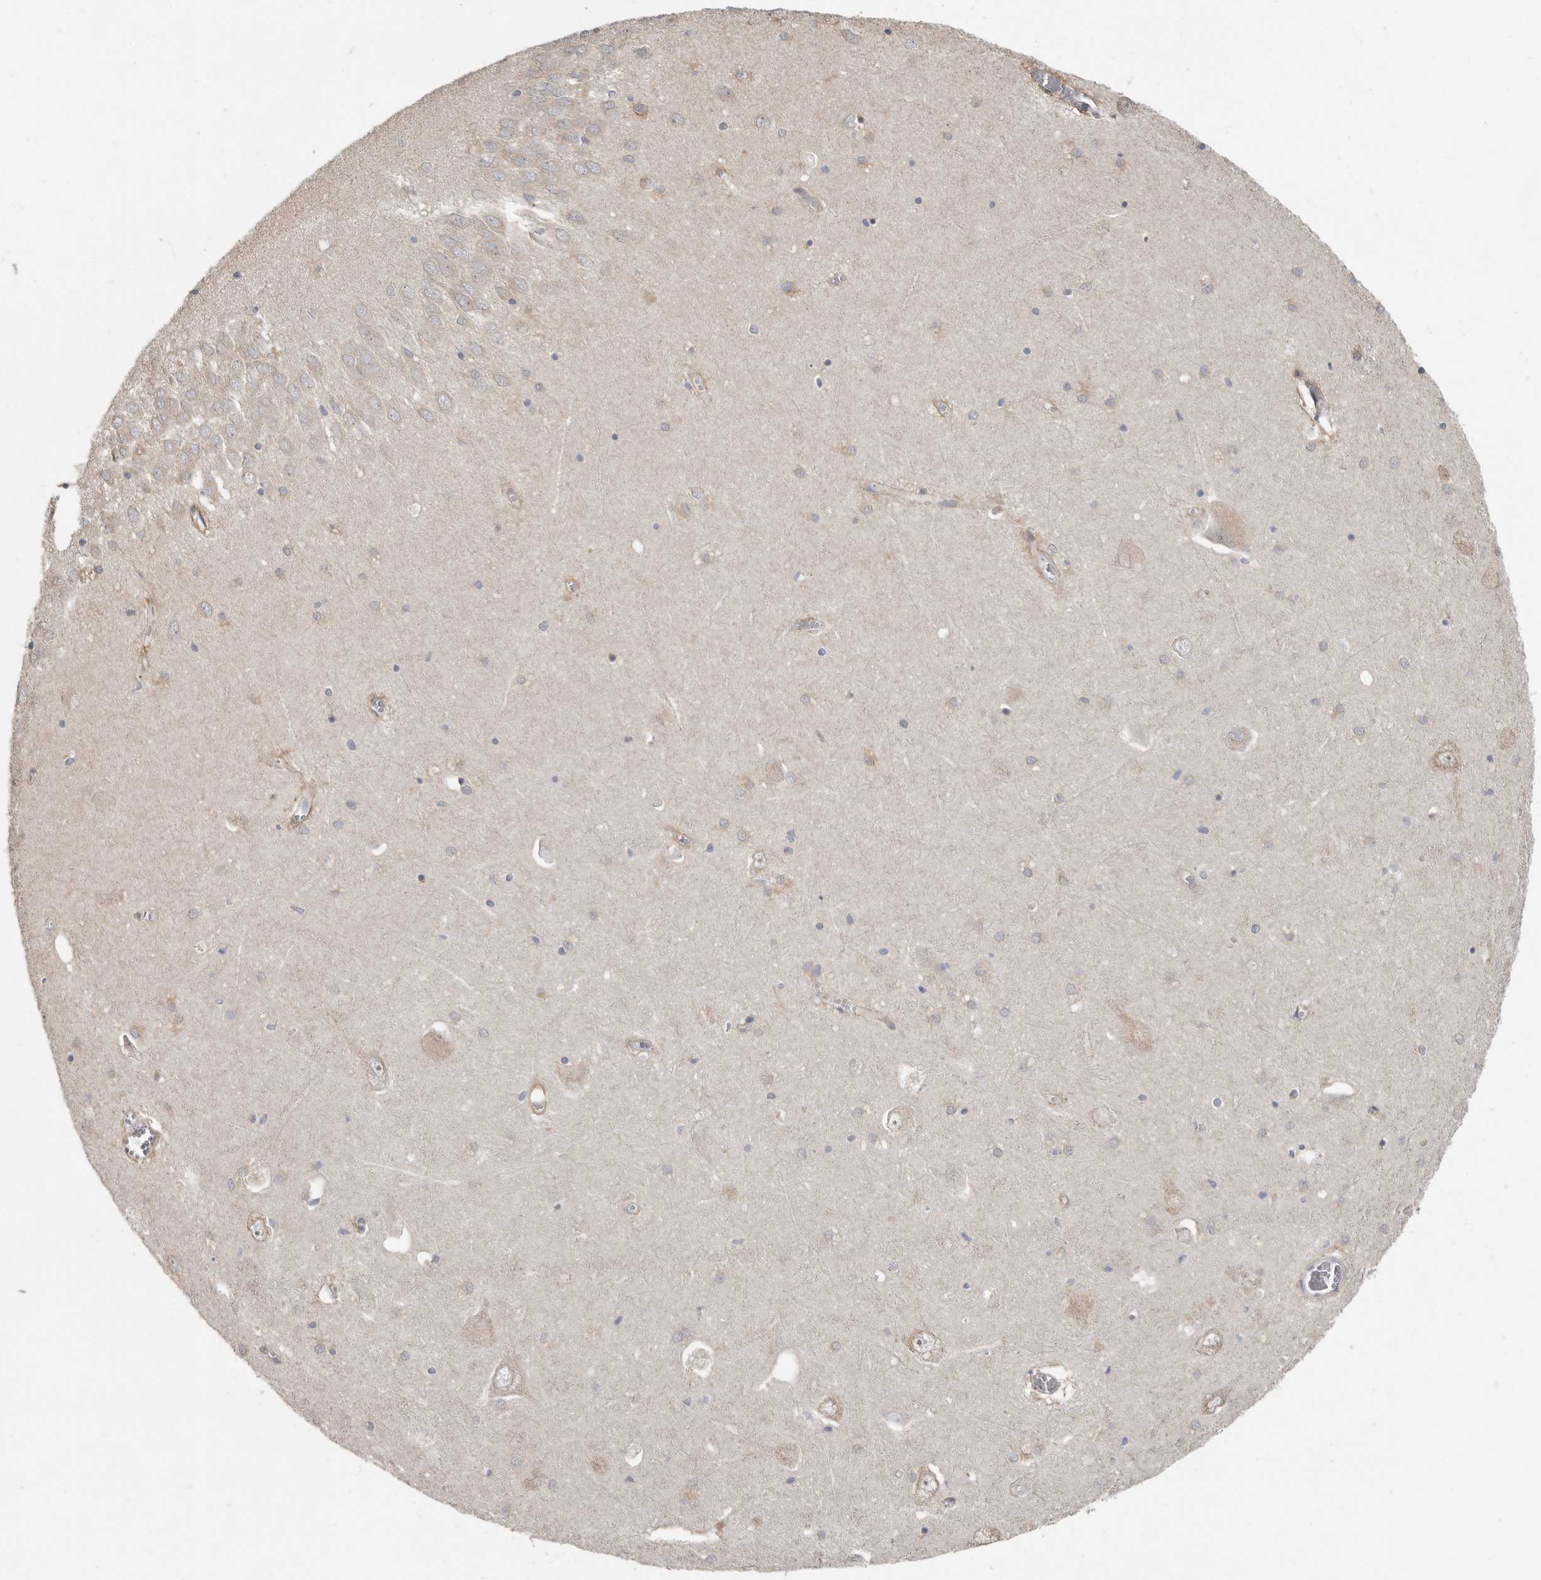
{"staining": {"intensity": "negative", "quantity": "none", "location": "none"}, "tissue": "hippocampus", "cell_type": "Glial cells", "image_type": "normal", "snomed": [{"axis": "morphology", "description": "Normal tissue, NOS"}, {"axis": "topography", "description": "Hippocampus"}], "caption": "Immunohistochemistry of normal hippocampus demonstrates no expression in glial cells.", "gene": "UNK", "patient": {"sex": "male", "age": 70}}